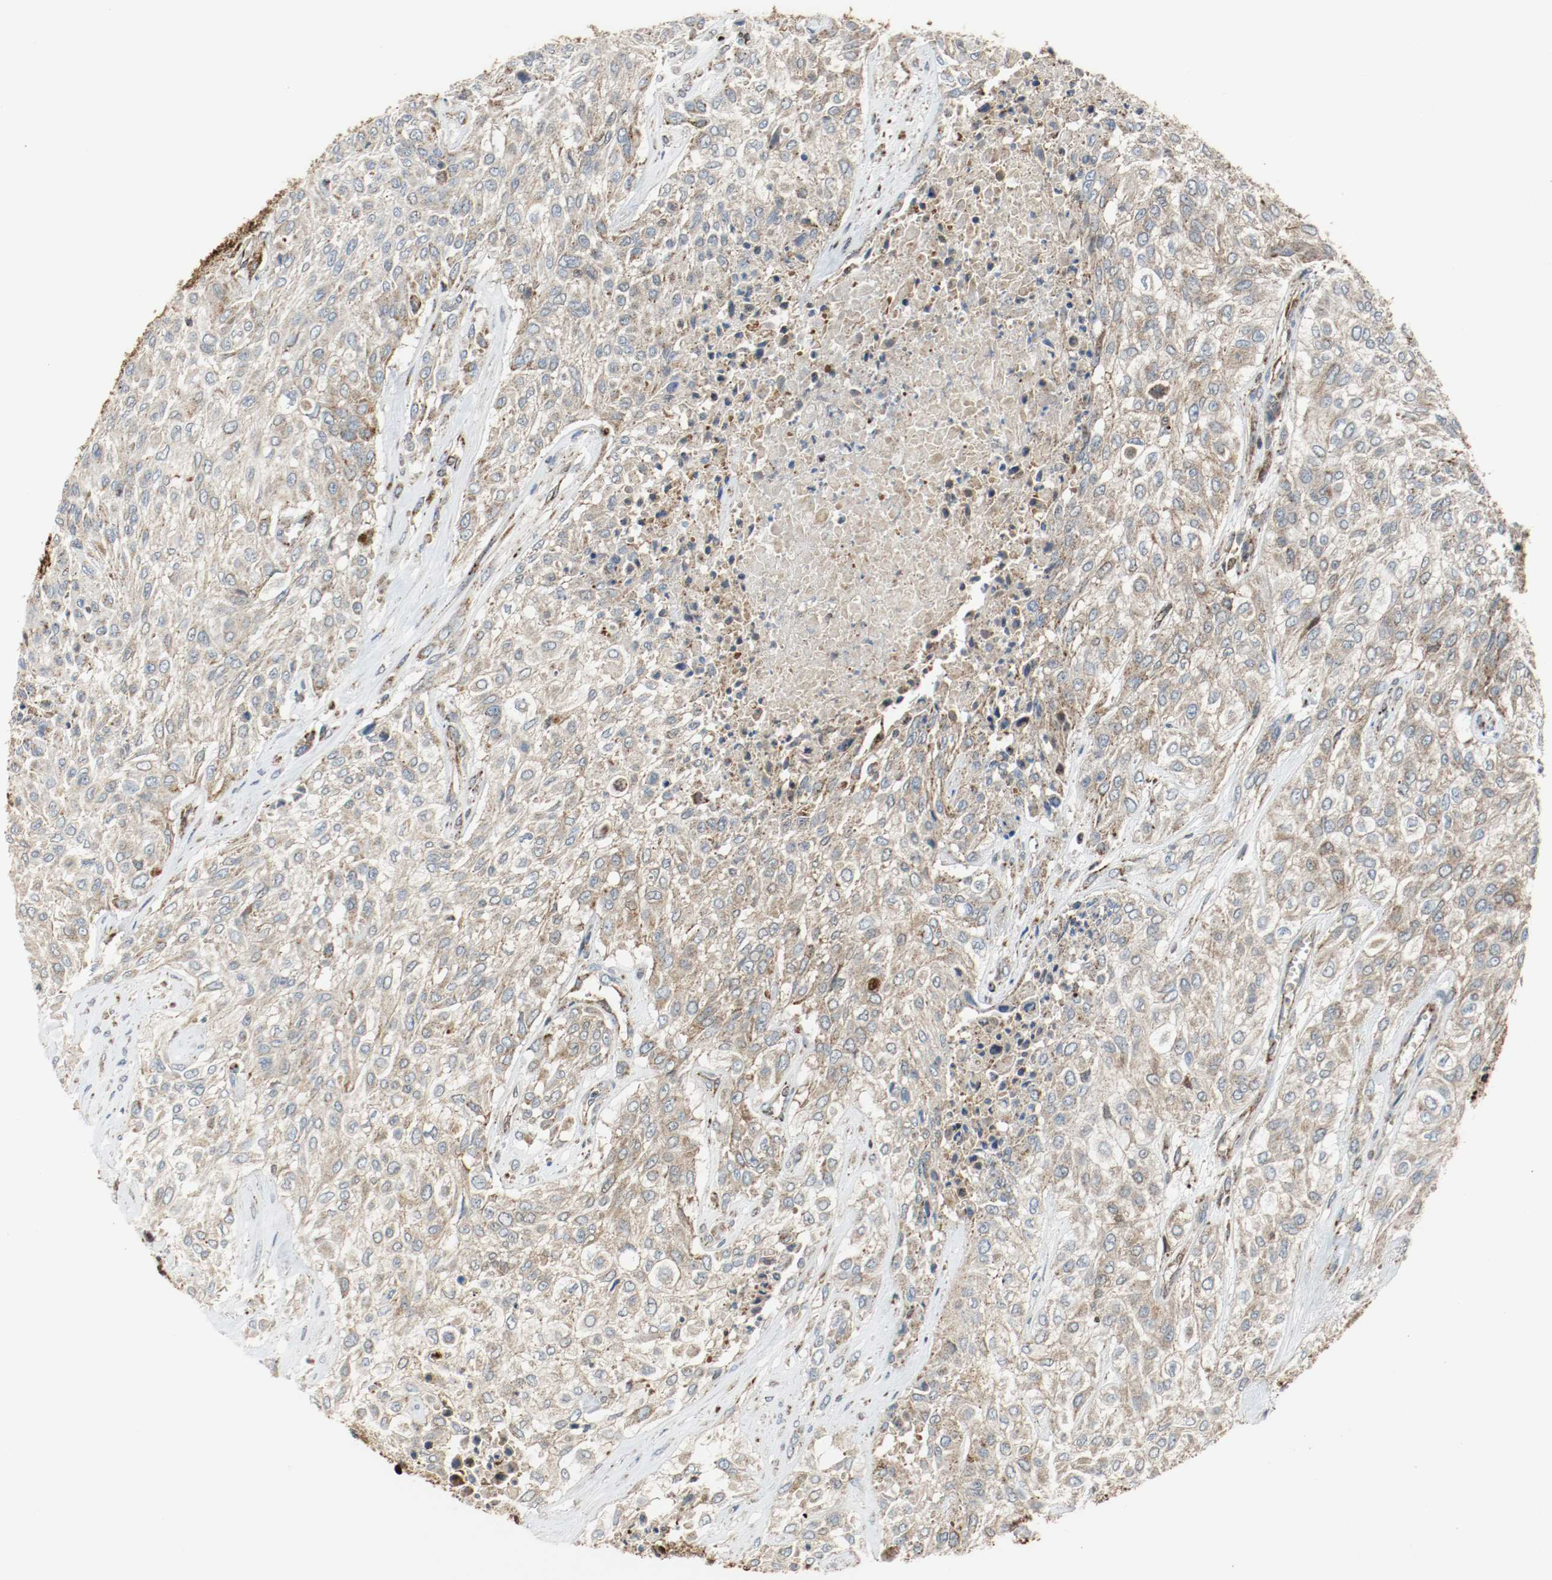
{"staining": {"intensity": "weak", "quantity": ">75%", "location": "cytoplasmic/membranous"}, "tissue": "urothelial cancer", "cell_type": "Tumor cells", "image_type": "cancer", "snomed": [{"axis": "morphology", "description": "Urothelial carcinoma, High grade"}, {"axis": "topography", "description": "Urinary bladder"}], "caption": "Protein expression analysis of urothelial cancer displays weak cytoplasmic/membranous positivity in approximately >75% of tumor cells. The protein is shown in brown color, while the nuclei are stained blue.", "gene": "TXNRD1", "patient": {"sex": "male", "age": 57}}